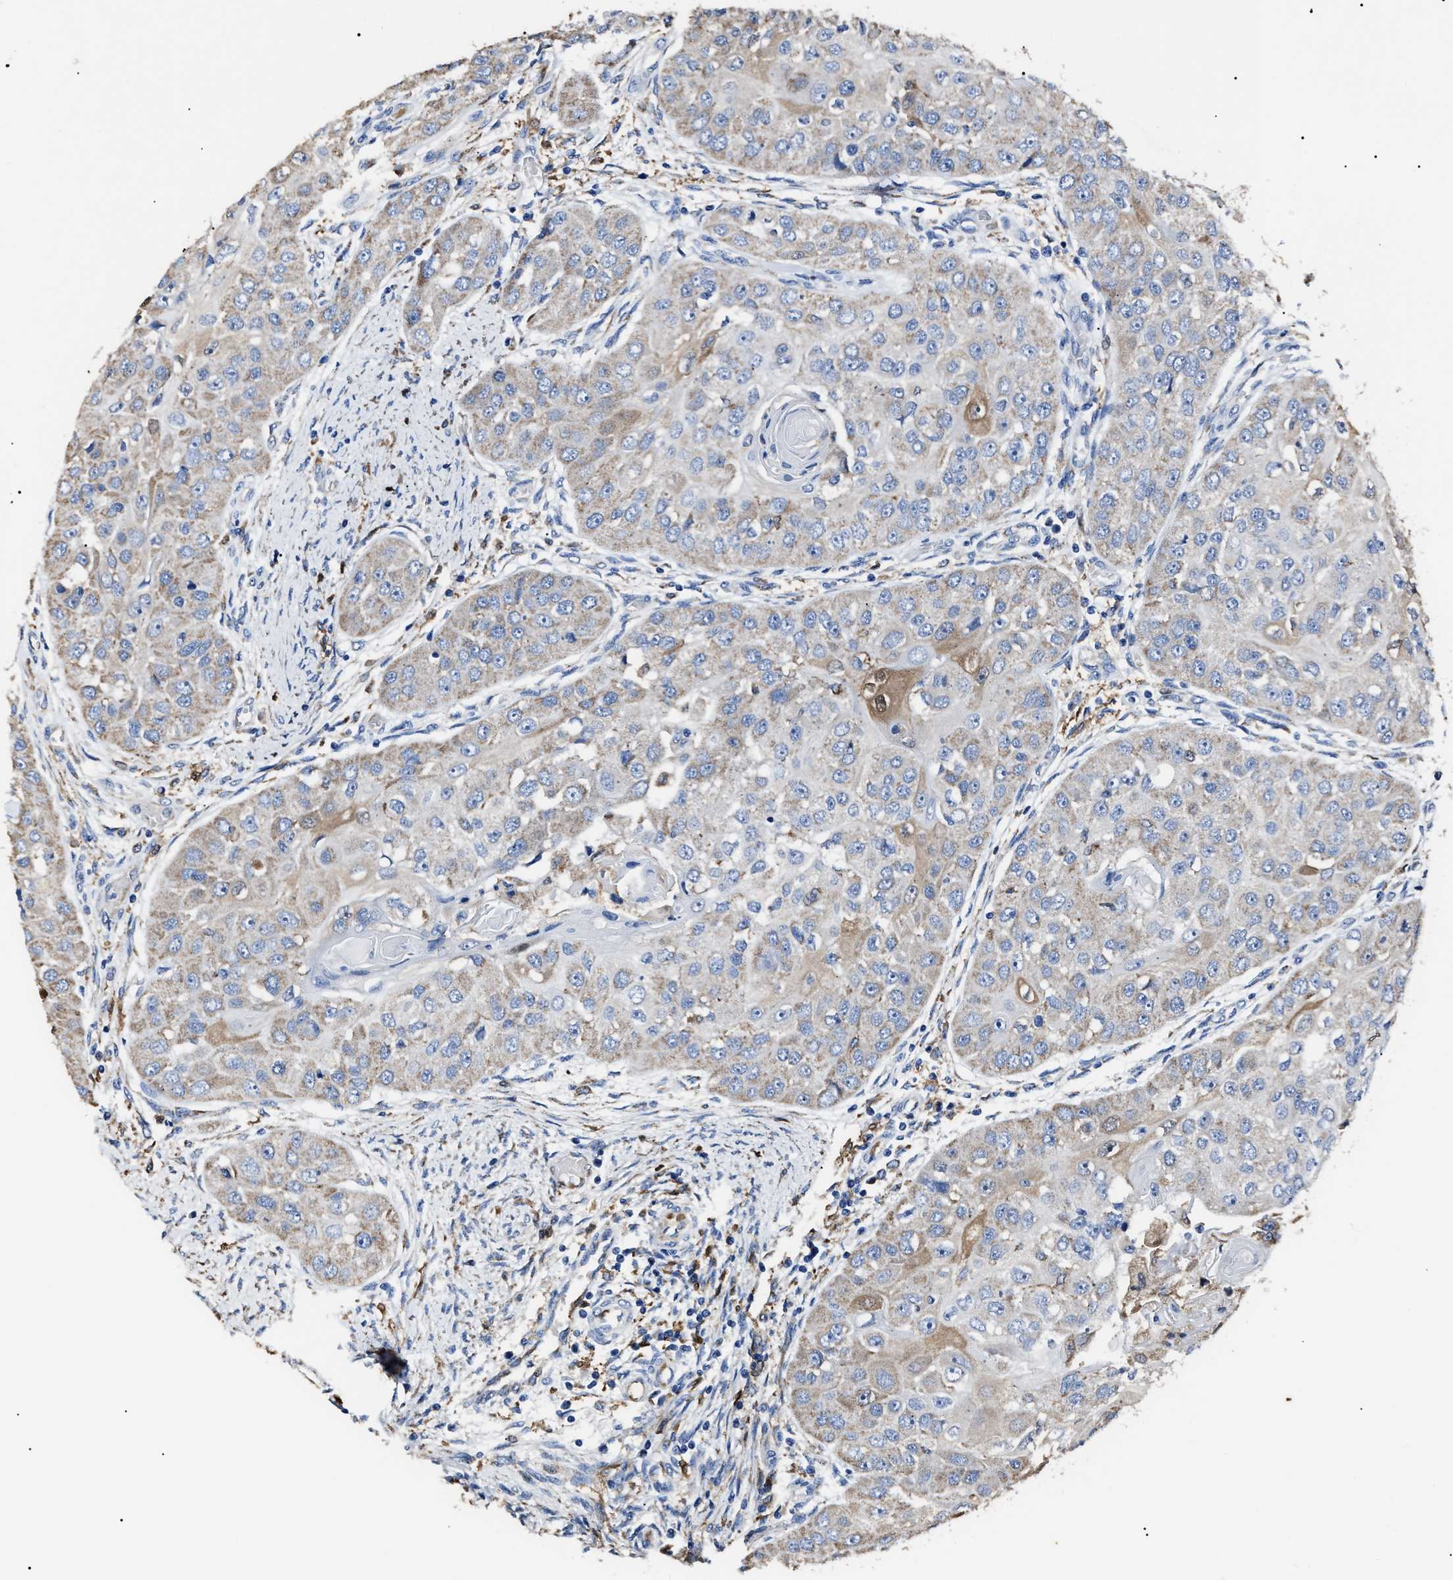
{"staining": {"intensity": "weak", "quantity": "<25%", "location": "cytoplasmic/membranous"}, "tissue": "head and neck cancer", "cell_type": "Tumor cells", "image_type": "cancer", "snomed": [{"axis": "morphology", "description": "Normal tissue, NOS"}, {"axis": "morphology", "description": "Squamous cell carcinoma, NOS"}, {"axis": "topography", "description": "Skeletal muscle"}, {"axis": "topography", "description": "Head-Neck"}], "caption": "DAB (3,3'-diaminobenzidine) immunohistochemical staining of human head and neck cancer (squamous cell carcinoma) displays no significant staining in tumor cells.", "gene": "ALDH1A1", "patient": {"sex": "male", "age": 51}}